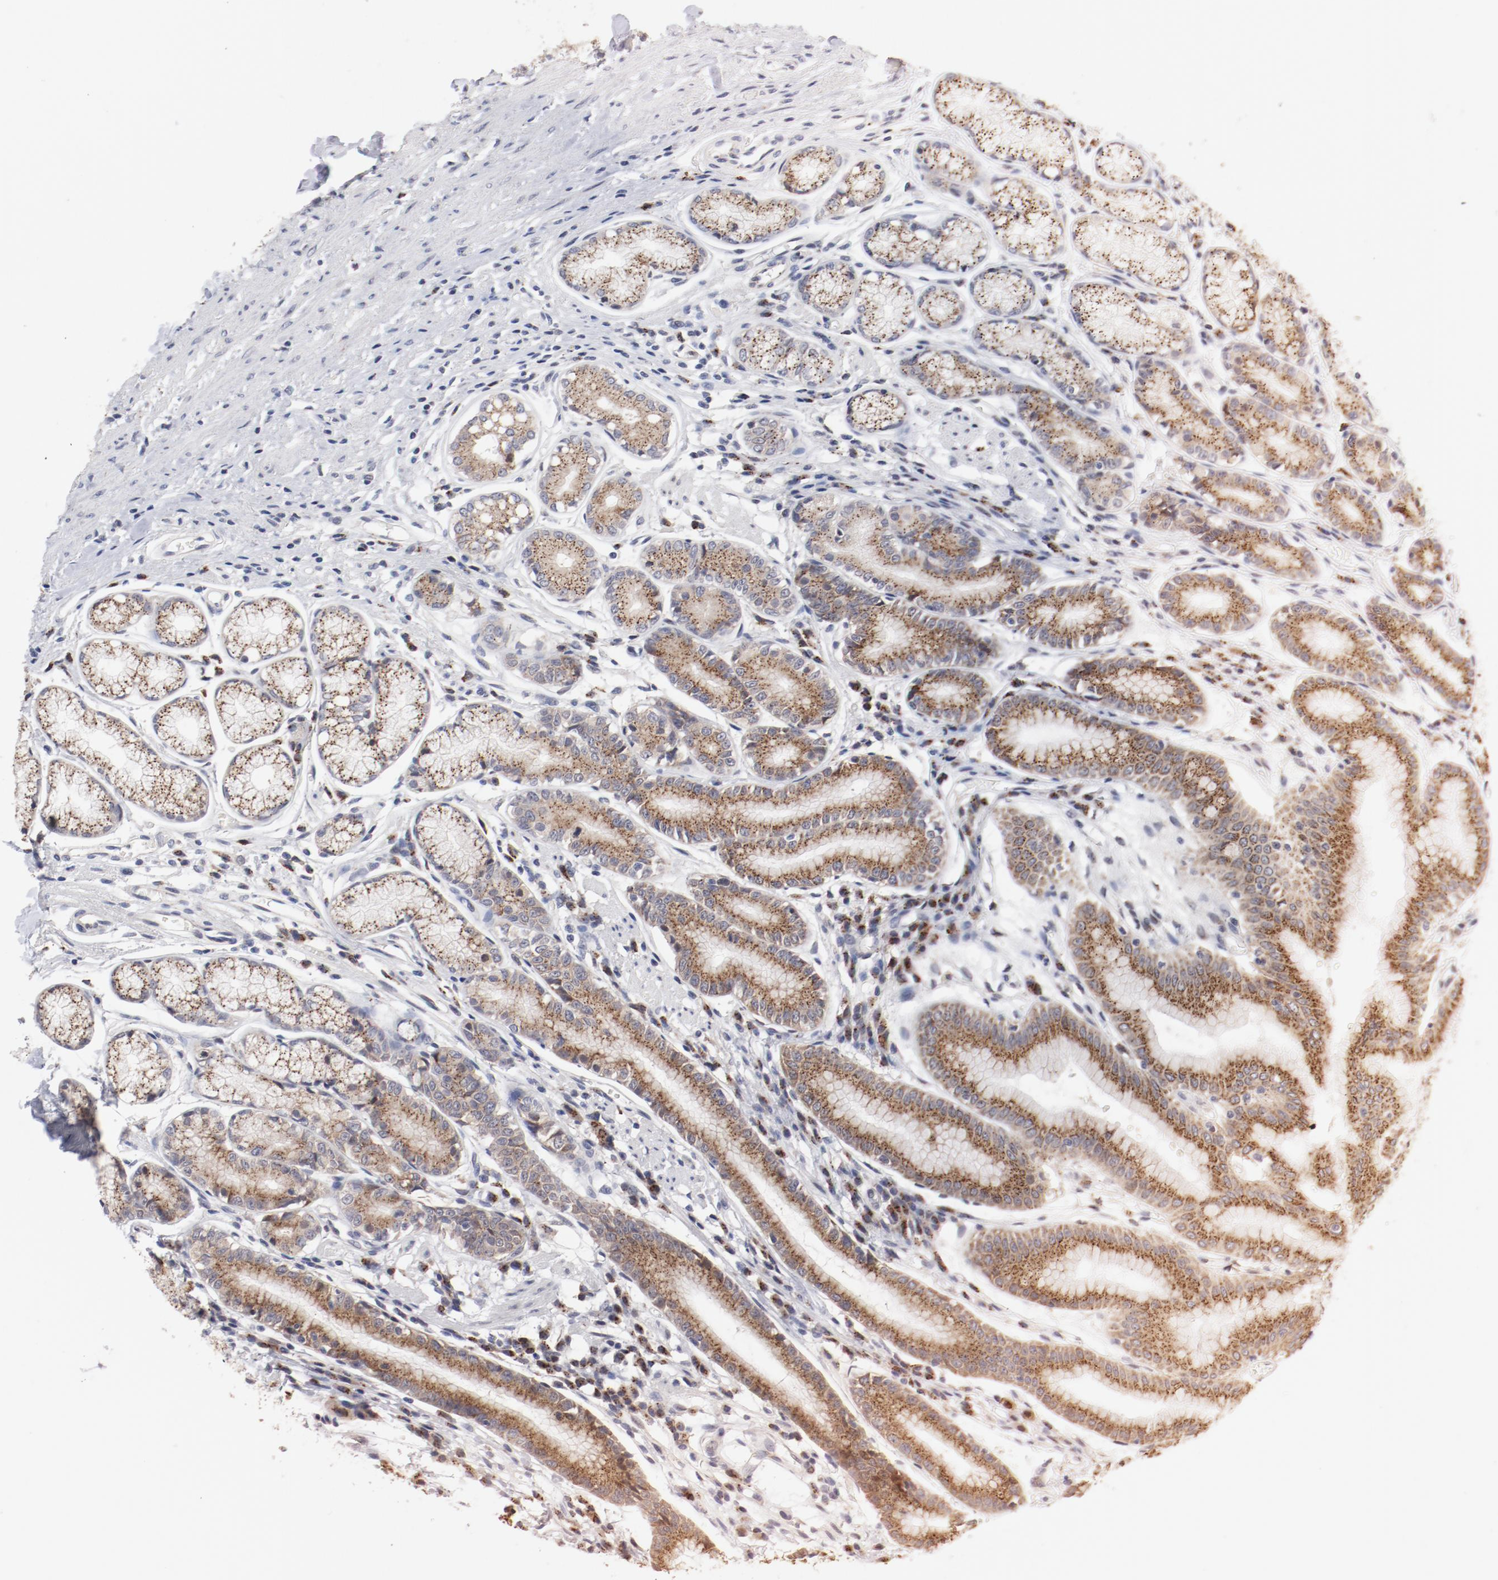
{"staining": {"intensity": "moderate", "quantity": ">75%", "location": "cytoplasmic/membranous"}, "tissue": "stomach", "cell_type": "Glandular cells", "image_type": "normal", "snomed": [{"axis": "morphology", "description": "Normal tissue, NOS"}, {"axis": "morphology", "description": "Inflammation, NOS"}, {"axis": "topography", "description": "Stomach, lower"}], "caption": "Human stomach stained with a brown dye exhibits moderate cytoplasmic/membranous positive positivity in about >75% of glandular cells.", "gene": "RPL12", "patient": {"sex": "male", "age": 59}}